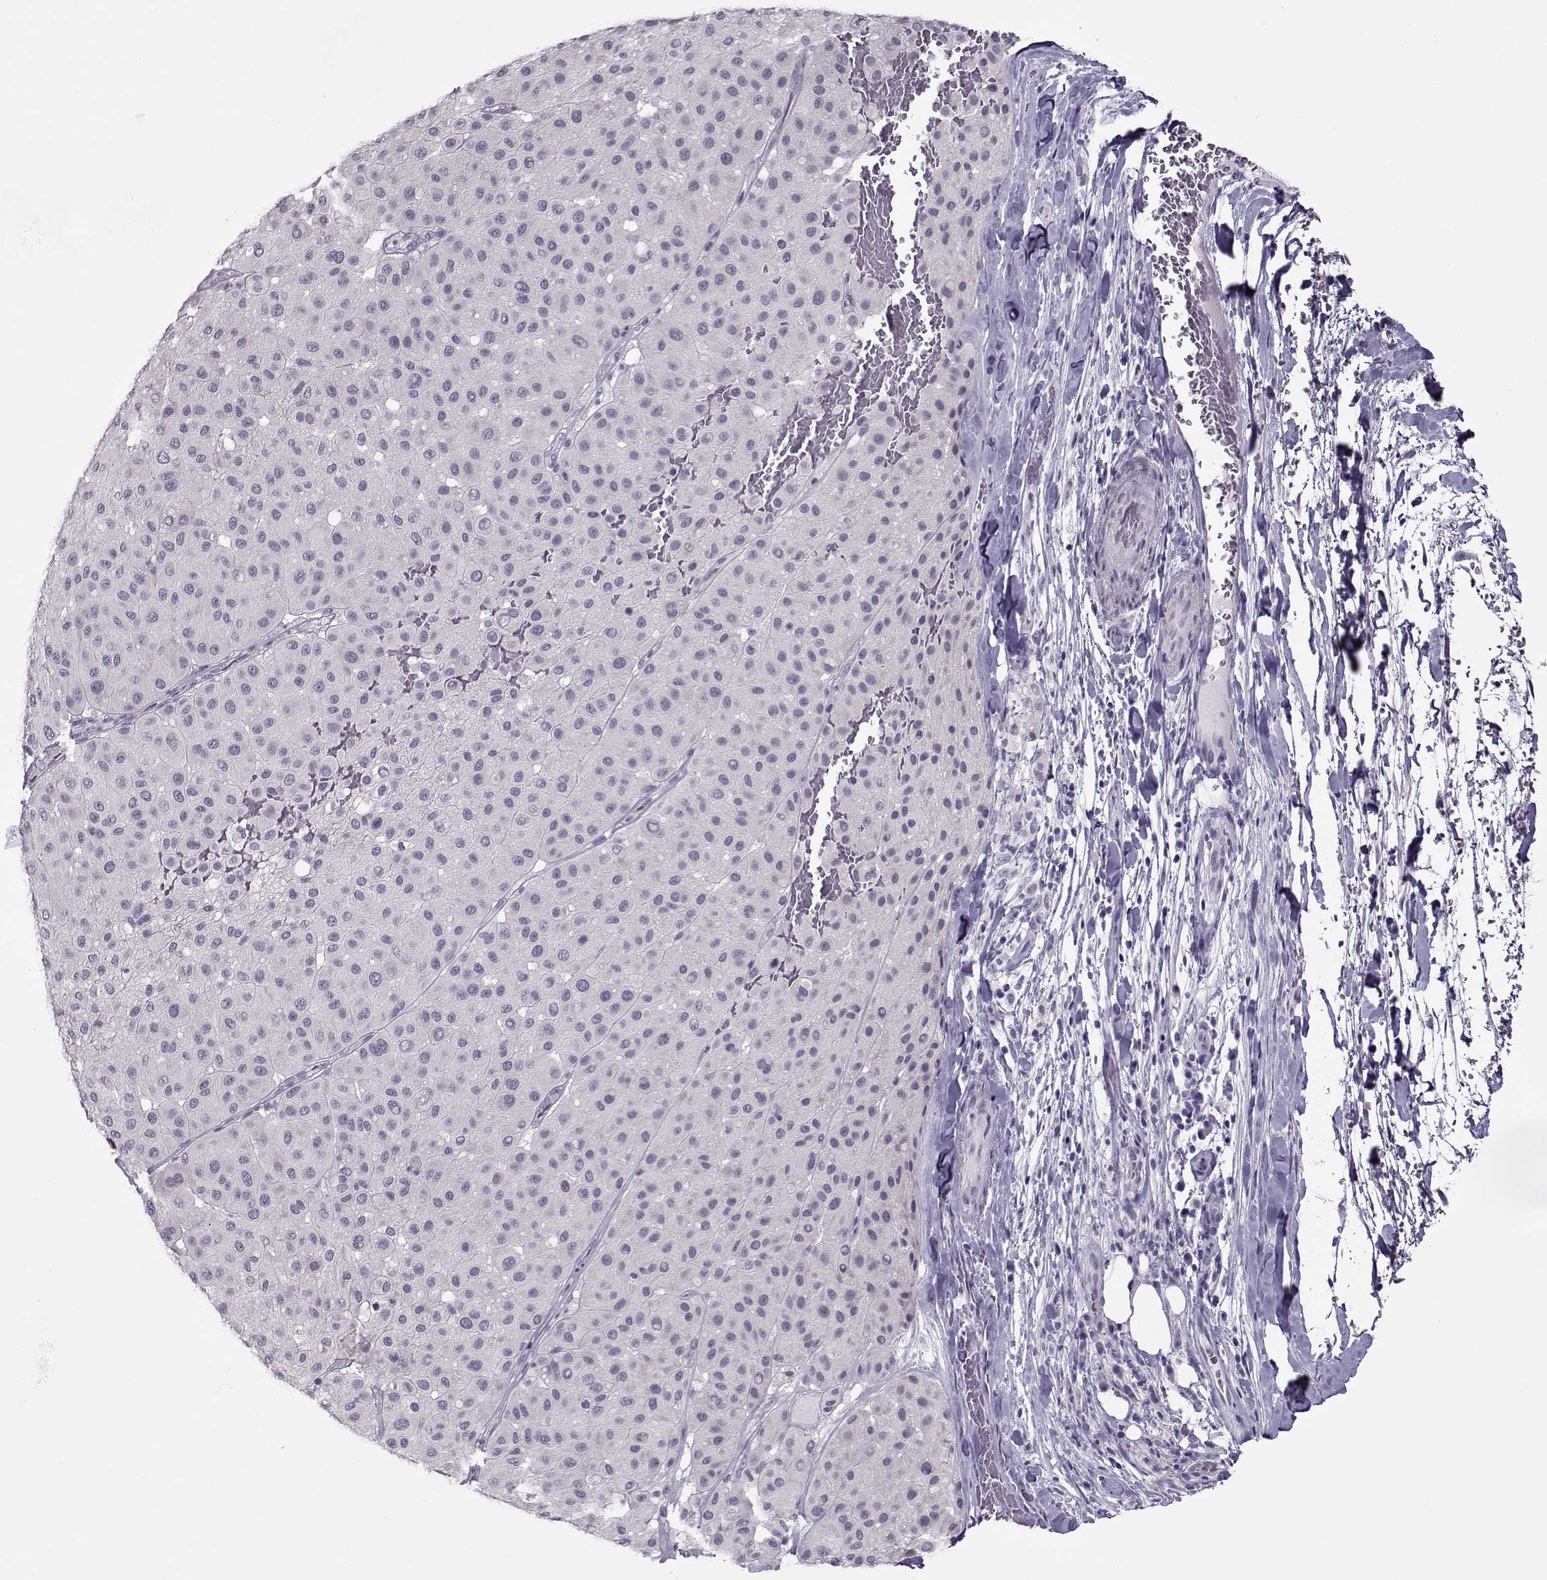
{"staining": {"intensity": "negative", "quantity": "none", "location": "none"}, "tissue": "melanoma", "cell_type": "Tumor cells", "image_type": "cancer", "snomed": [{"axis": "morphology", "description": "Malignant melanoma, Metastatic site"}, {"axis": "topography", "description": "Smooth muscle"}], "caption": "This is an immunohistochemistry image of melanoma. There is no positivity in tumor cells.", "gene": "CIBAR1", "patient": {"sex": "male", "age": 41}}